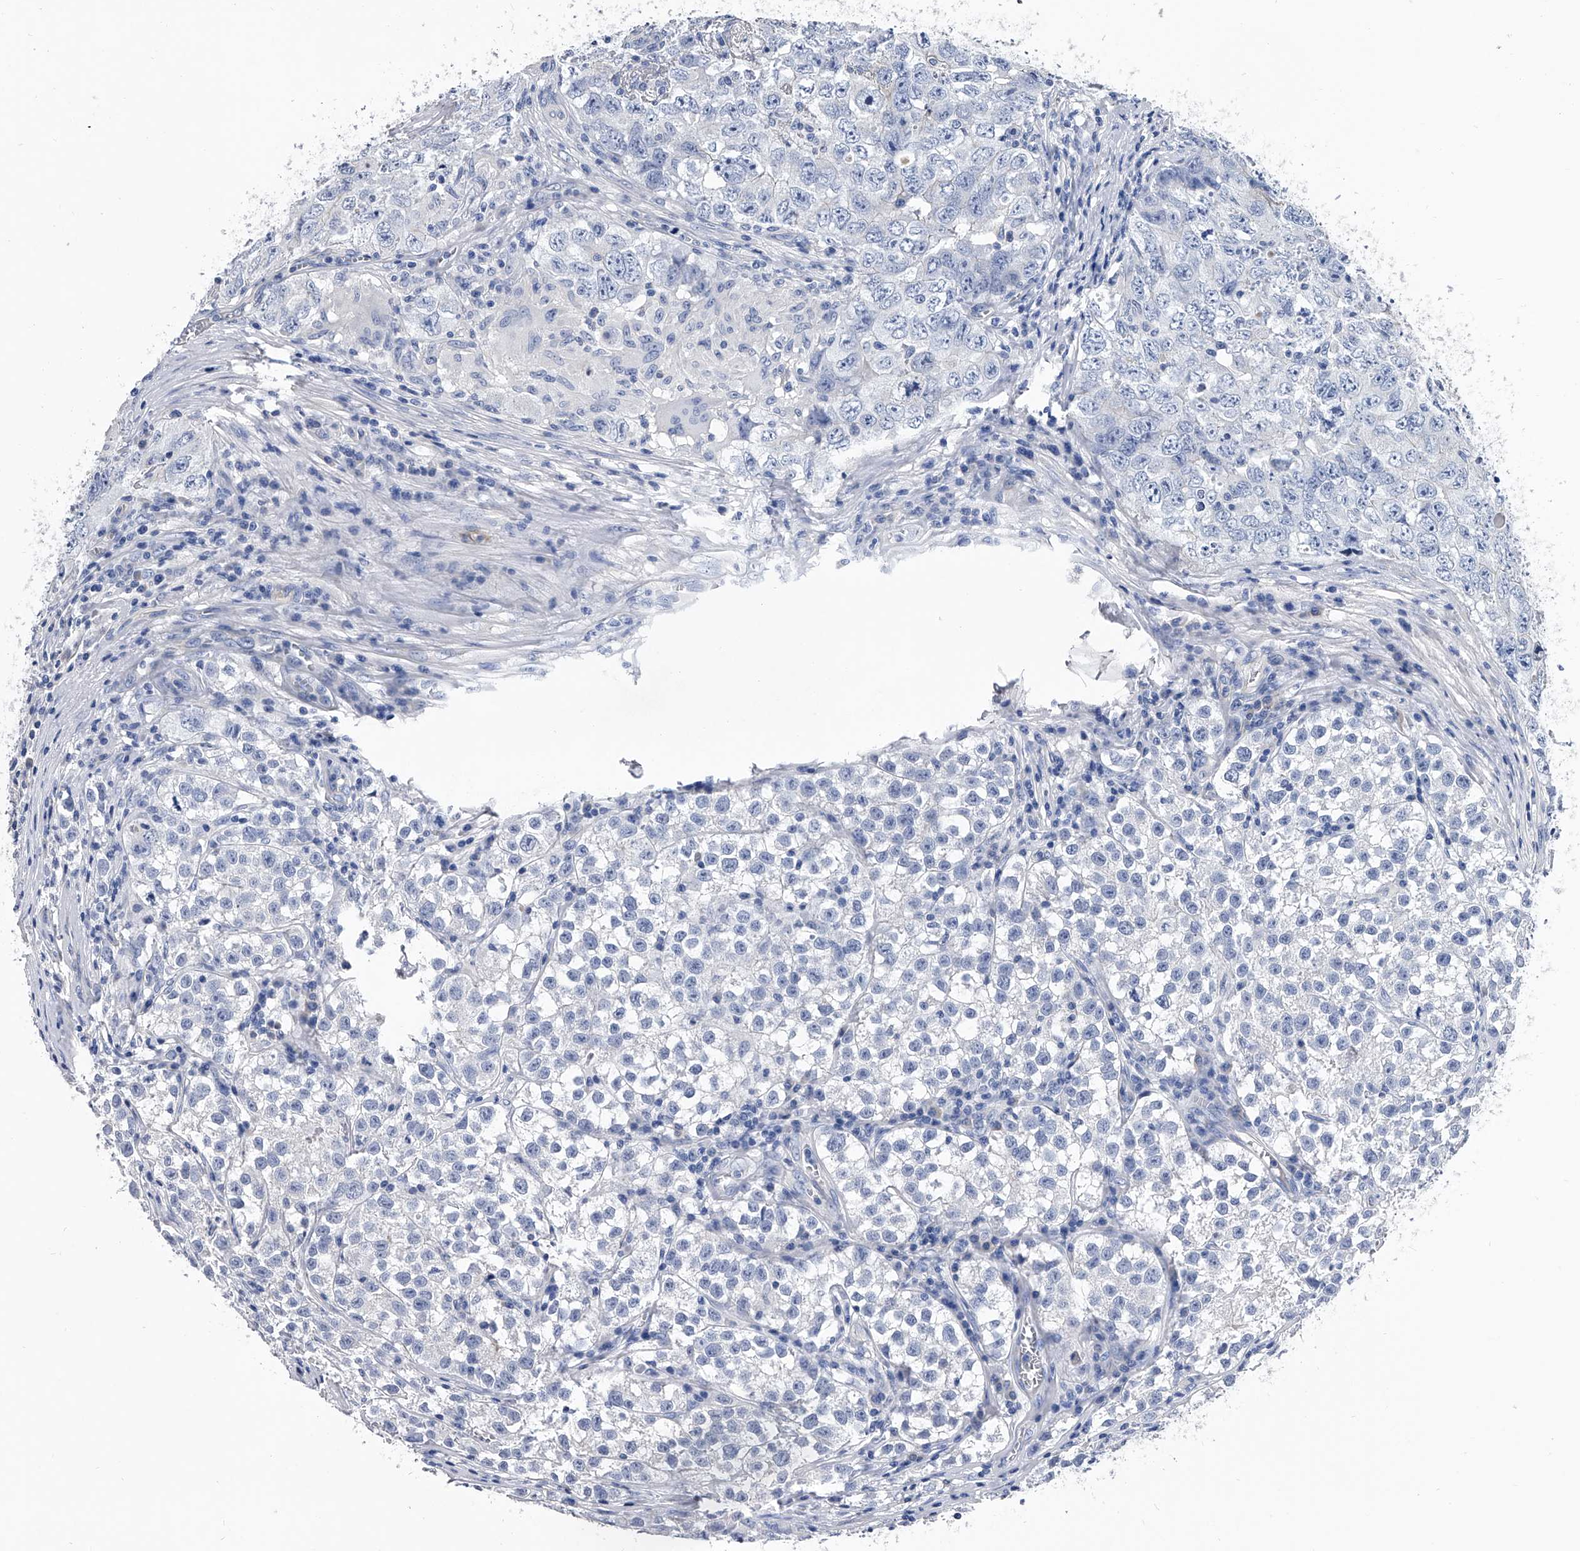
{"staining": {"intensity": "negative", "quantity": "none", "location": "none"}, "tissue": "testis cancer", "cell_type": "Tumor cells", "image_type": "cancer", "snomed": [{"axis": "morphology", "description": "Seminoma, NOS"}, {"axis": "morphology", "description": "Carcinoma, Embryonal, NOS"}, {"axis": "topography", "description": "Testis"}], "caption": "Protein analysis of testis cancer (embryonal carcinoma) exhibits no significant staining in tumor cells.", "gene": "EFCAB7", "patient": {"sex": "male", "age": 43}}